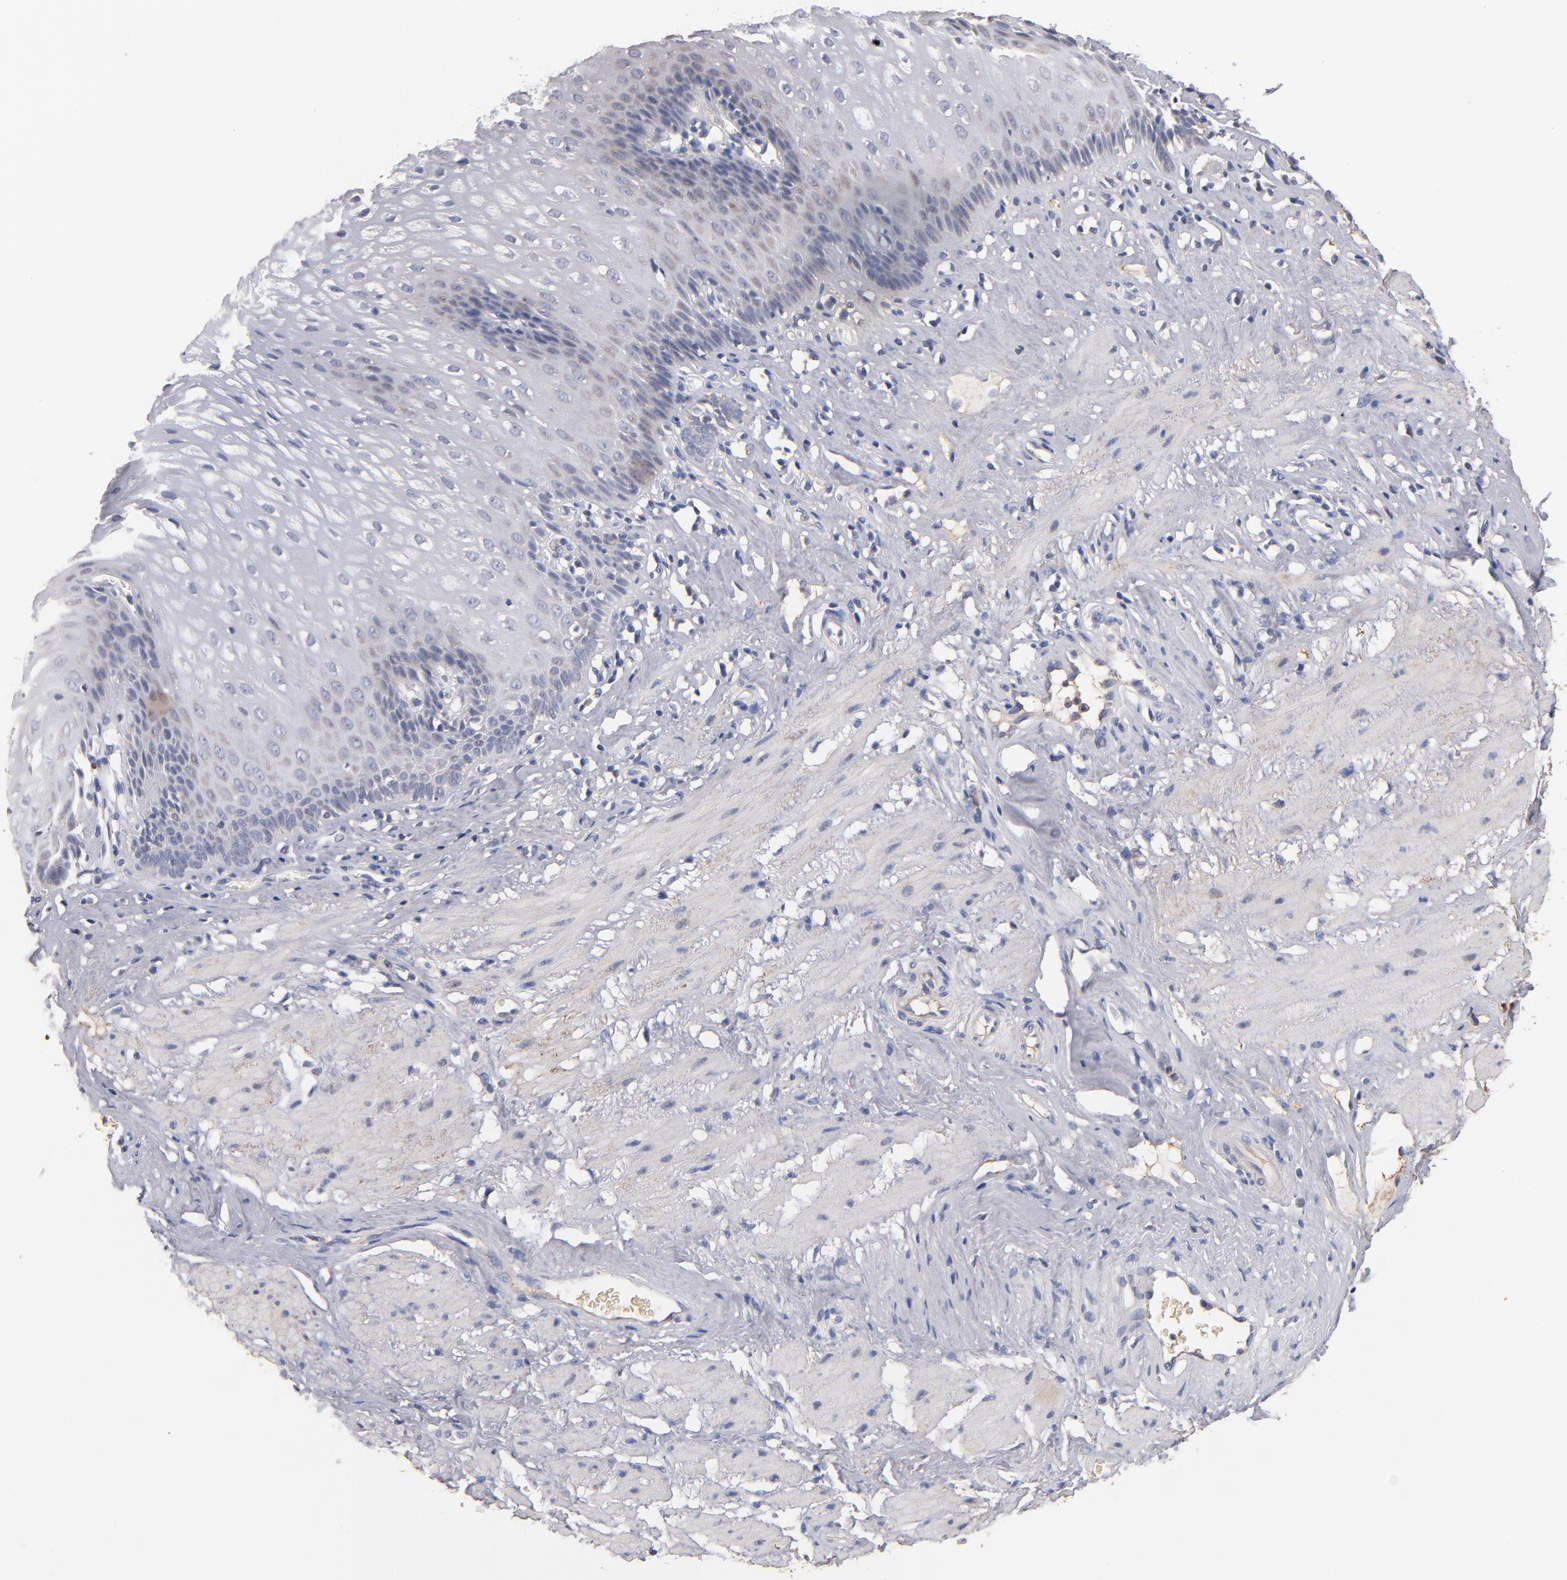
{"staining": {"intensity": "weak", "quantity": "<25%", "location": "cytoplasmic/membranous"}, "tissue": "esophagus", "cell_type": "Squamous epithelial cells", "image_type": "normal", "snomed": [{"axis": "morphology", "description": "Normal tissue, NOS"}, {"axis": "topography", "description": "Esophagus"}], "caption": "Photomicrograph shows no protein expression in squamous epithelial cells of benign esophagus. (Immunohistochemistry, brightfield microscopy, high magnification).", "gene": "DACT1", "patient": {"sex": "female", "age": 70}}